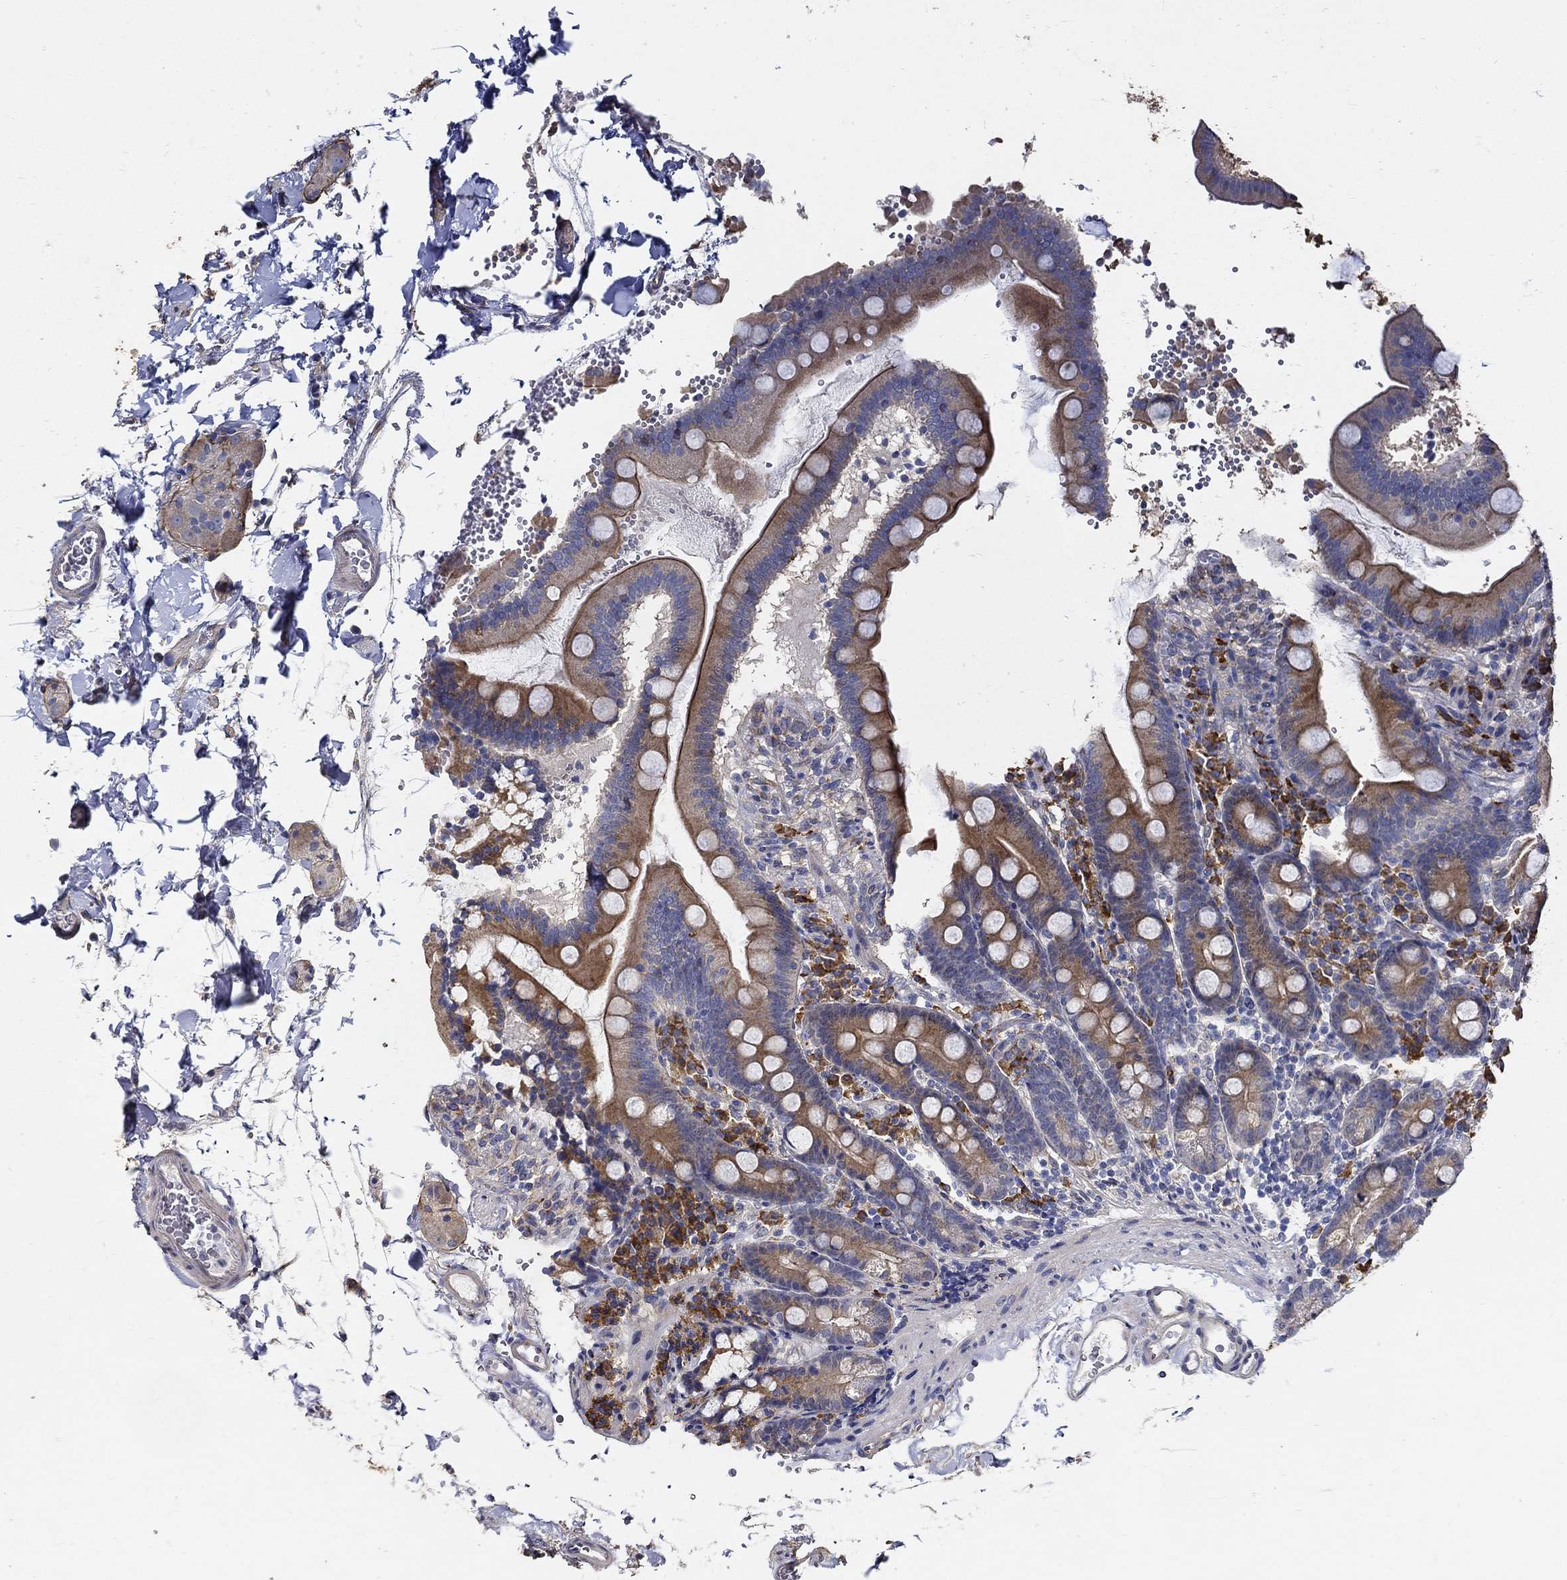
{"staining": {"intensity": "moderate", "quantity": "<25%", "location": "cytoplasmic/membranous"}, "tissue": "duodenum", "cell_type": "Glandular cells", "image_type": "normal", "snomed": [{"axis": "morphology", "description": "Normal tissue, NOS"}, {"axis": "topography", "description": "Duodenum"}], "caption": "A high-resolution photomicrograph shows immunohistochemistry staining of normal duodenum, which displays moderate cytoplasmic/membranous staining in about <25% of glandular cells. (IHC, brightfield microscopy, high magnification).", "gene": "EMILIN3", "patient": {"sex": "male", "age": 59}}